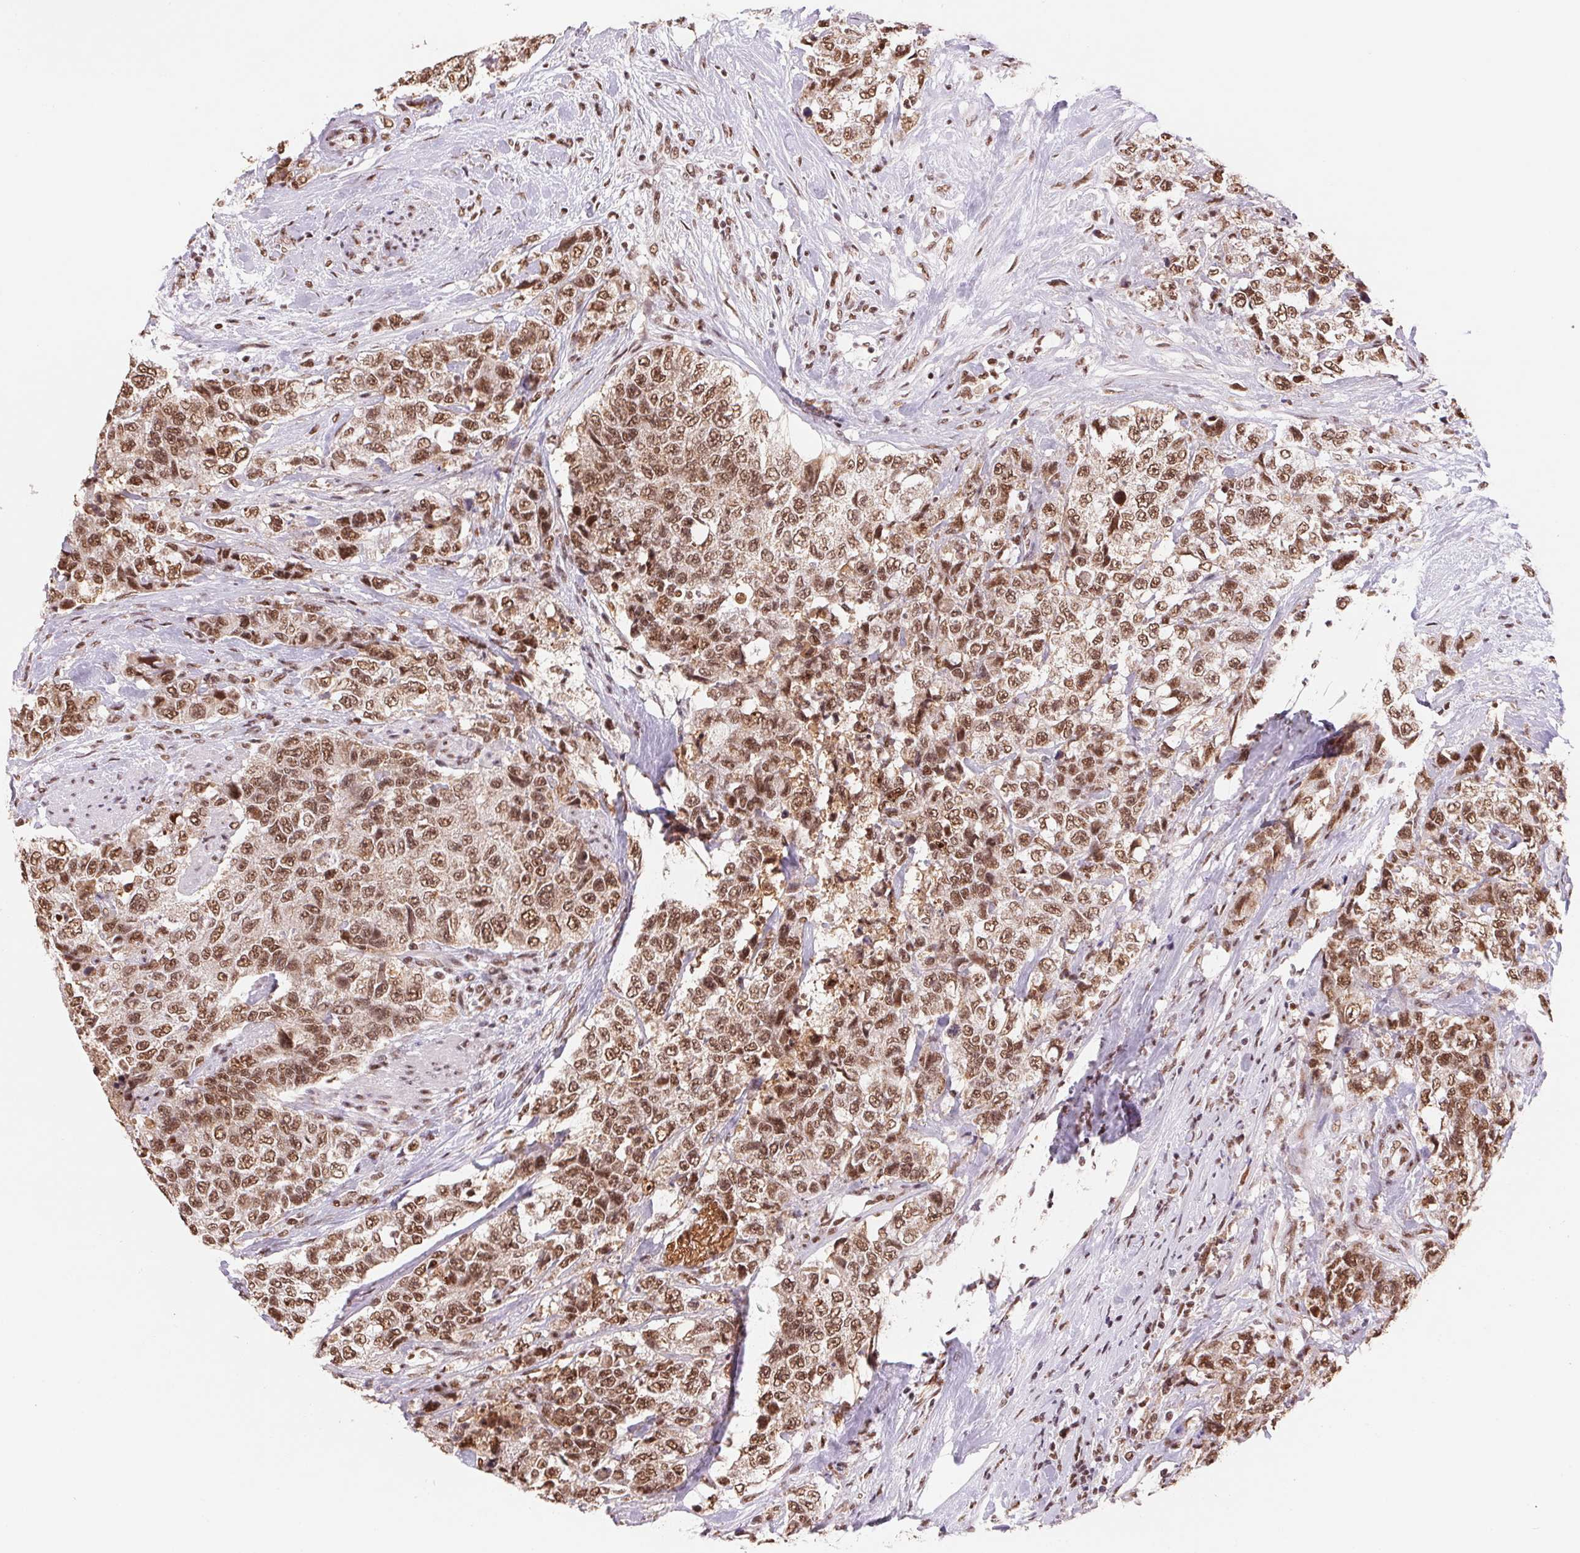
{"staining": {"intensity": "moderate", "quantity": ">75%", "location": "nuclear"}, "tissue": "urothelial cancer", "cell_type": "Tumor cells", "image_type": "cancer", "snomed": [{"axis": "morphology", "description": "Urothelial carcinoma, High grade"}, {"axis": "topography", "description": "Urinary bladder"}], "caption": "A micrograph showing moderate nuclear positivity in approximately >75% of tumor cells in urothelial cancer, as visualized by brown immunohistochemical staining.", "gene": "SNRPG", "patient": {"sex": "female", "age": 78}}